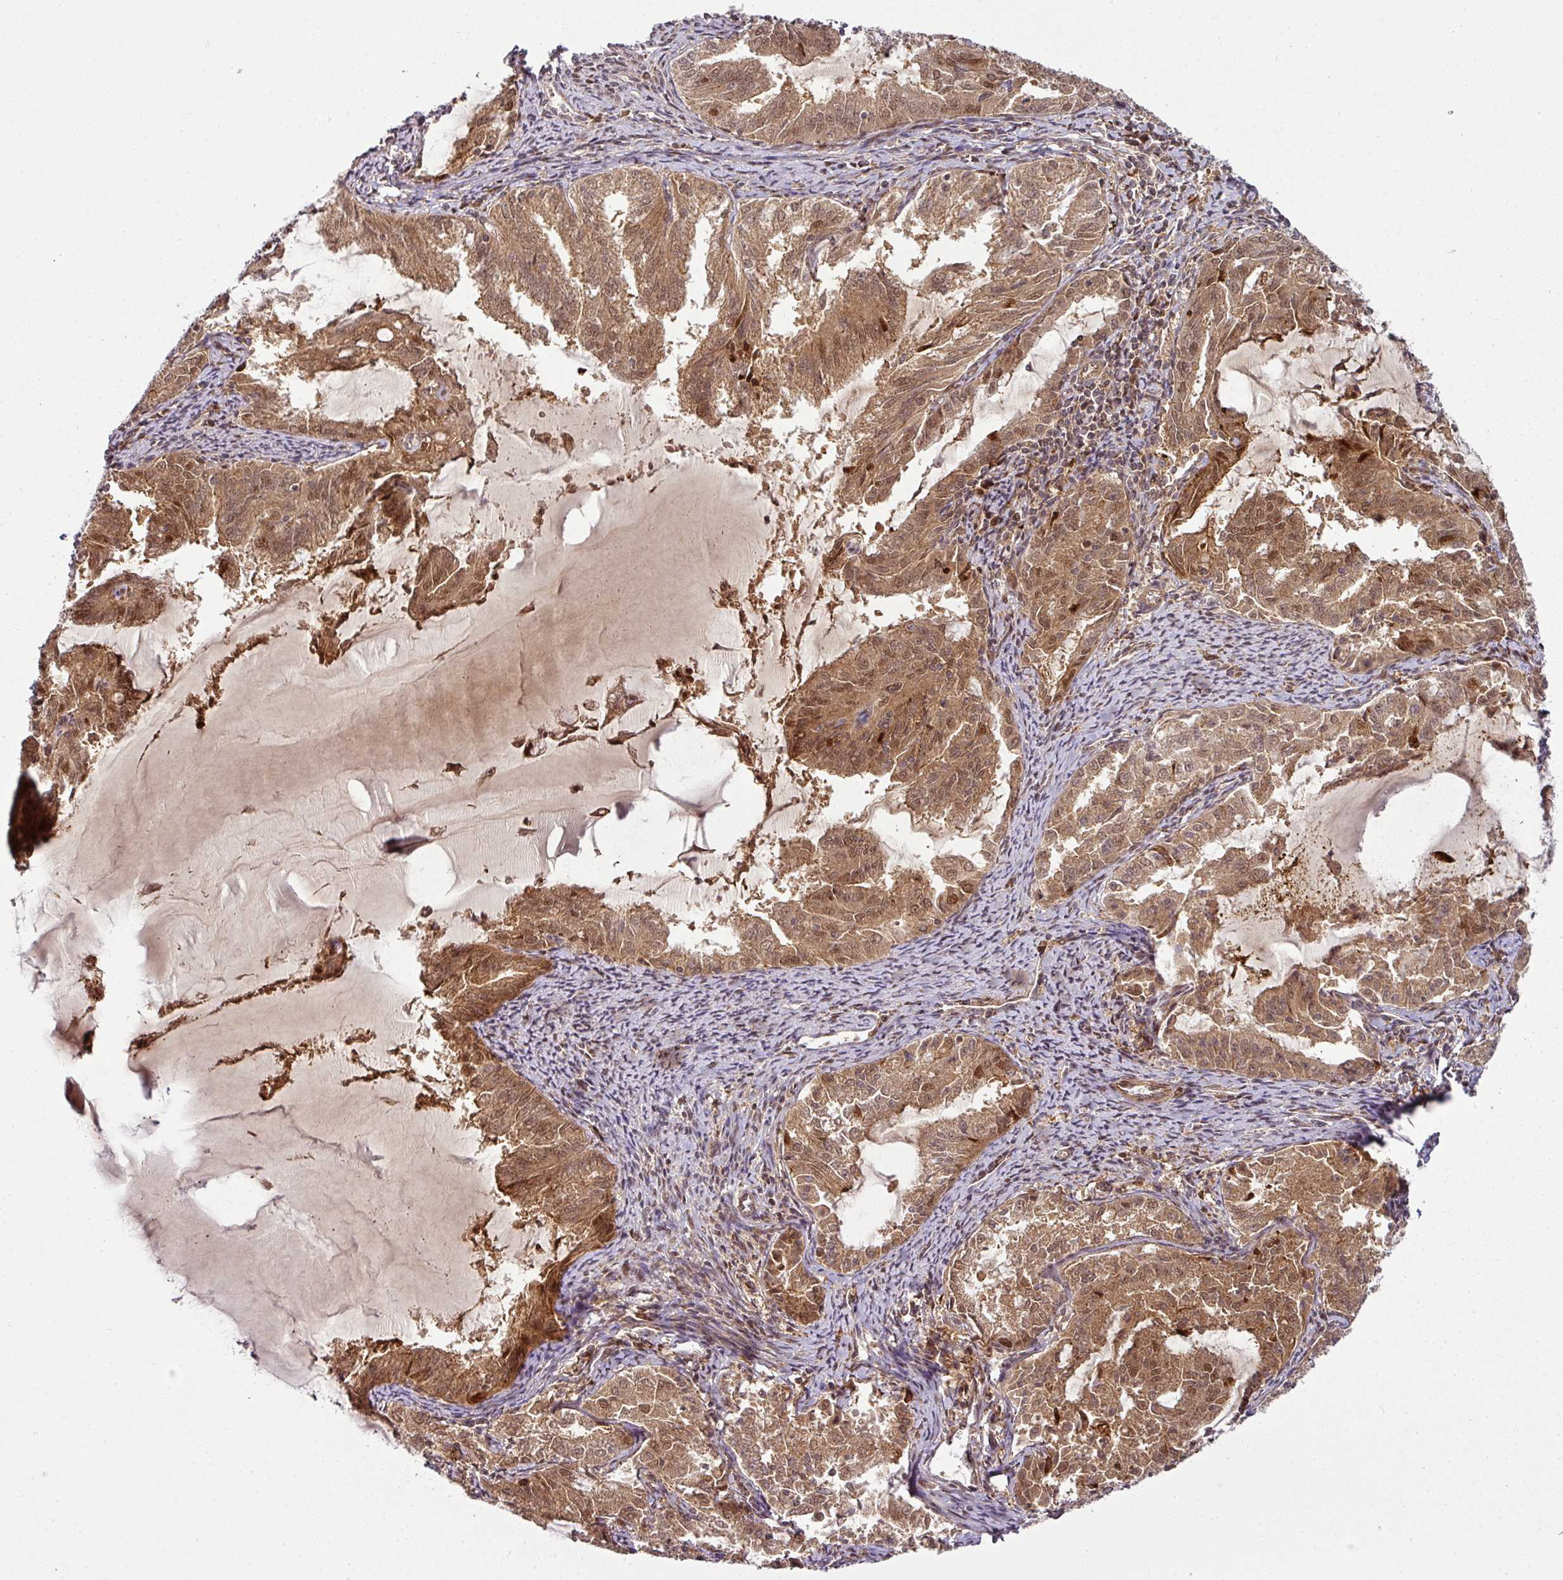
{"staining": {"intensity": "moderate", "quantity": ">75%", "location": "cytoplasmic/membranous,nuclear"}, "tissue": "endometrial cancer", "cell_type": "Tumor cells", "image_type": "cancer", "snomed": [{"axis": "morphology", "description": "Adenocarcinoma, NOS"}, {"axis": "topography", "description": "Endometrium"}], "caption": "Immunohistochemical staining of human endometrial cancer exhibits medium levels of moderate cytoplasmic/membranous and nuclear protein expression in about >75% of tumor cells.", "gene": "ATAT1", "patient": {"sex": "female", "age": 70}}